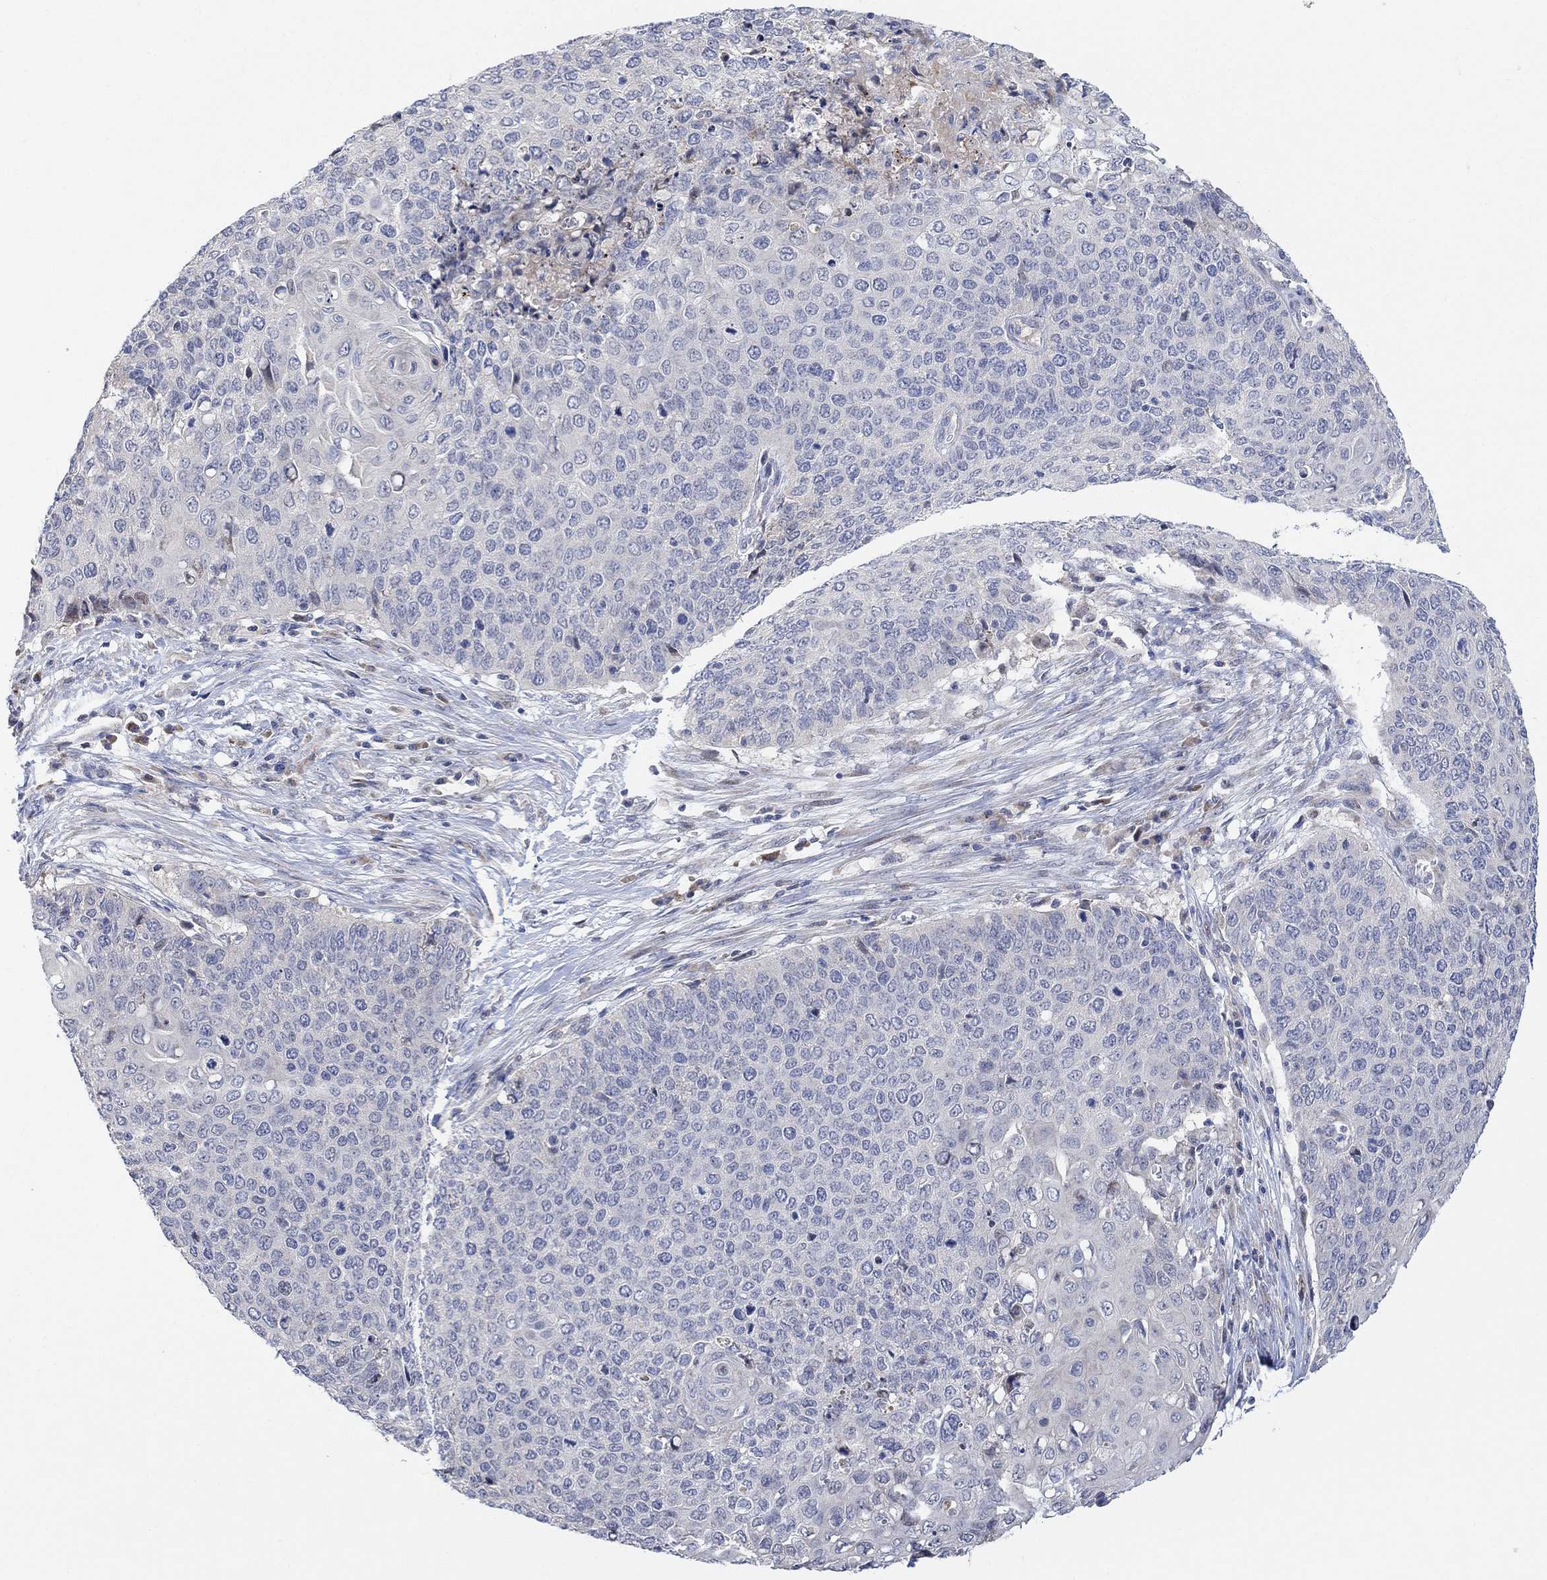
{"staining": {"intensity": "negative", "quantity": "none", "location": "none"}, "tissue": "cervical cancer", "cell_type": "Tumor cells", "image_type": "cancer", "snomed": [{"axis": "morphology", "description": "Squamous cell carcinoma, NOS"}, {"axis": "topography", "description": "Cervix"}], "caption": "An immunohistochemistry (IHC) photomicrograph of cervical cancer (squamous cell carcinoma) is shown. There is no staining in tumor cells of cervical cancer (squamous cell carcinoma).", "gene": "CNTF", "patient": {"sex": "female", "age": 39}}